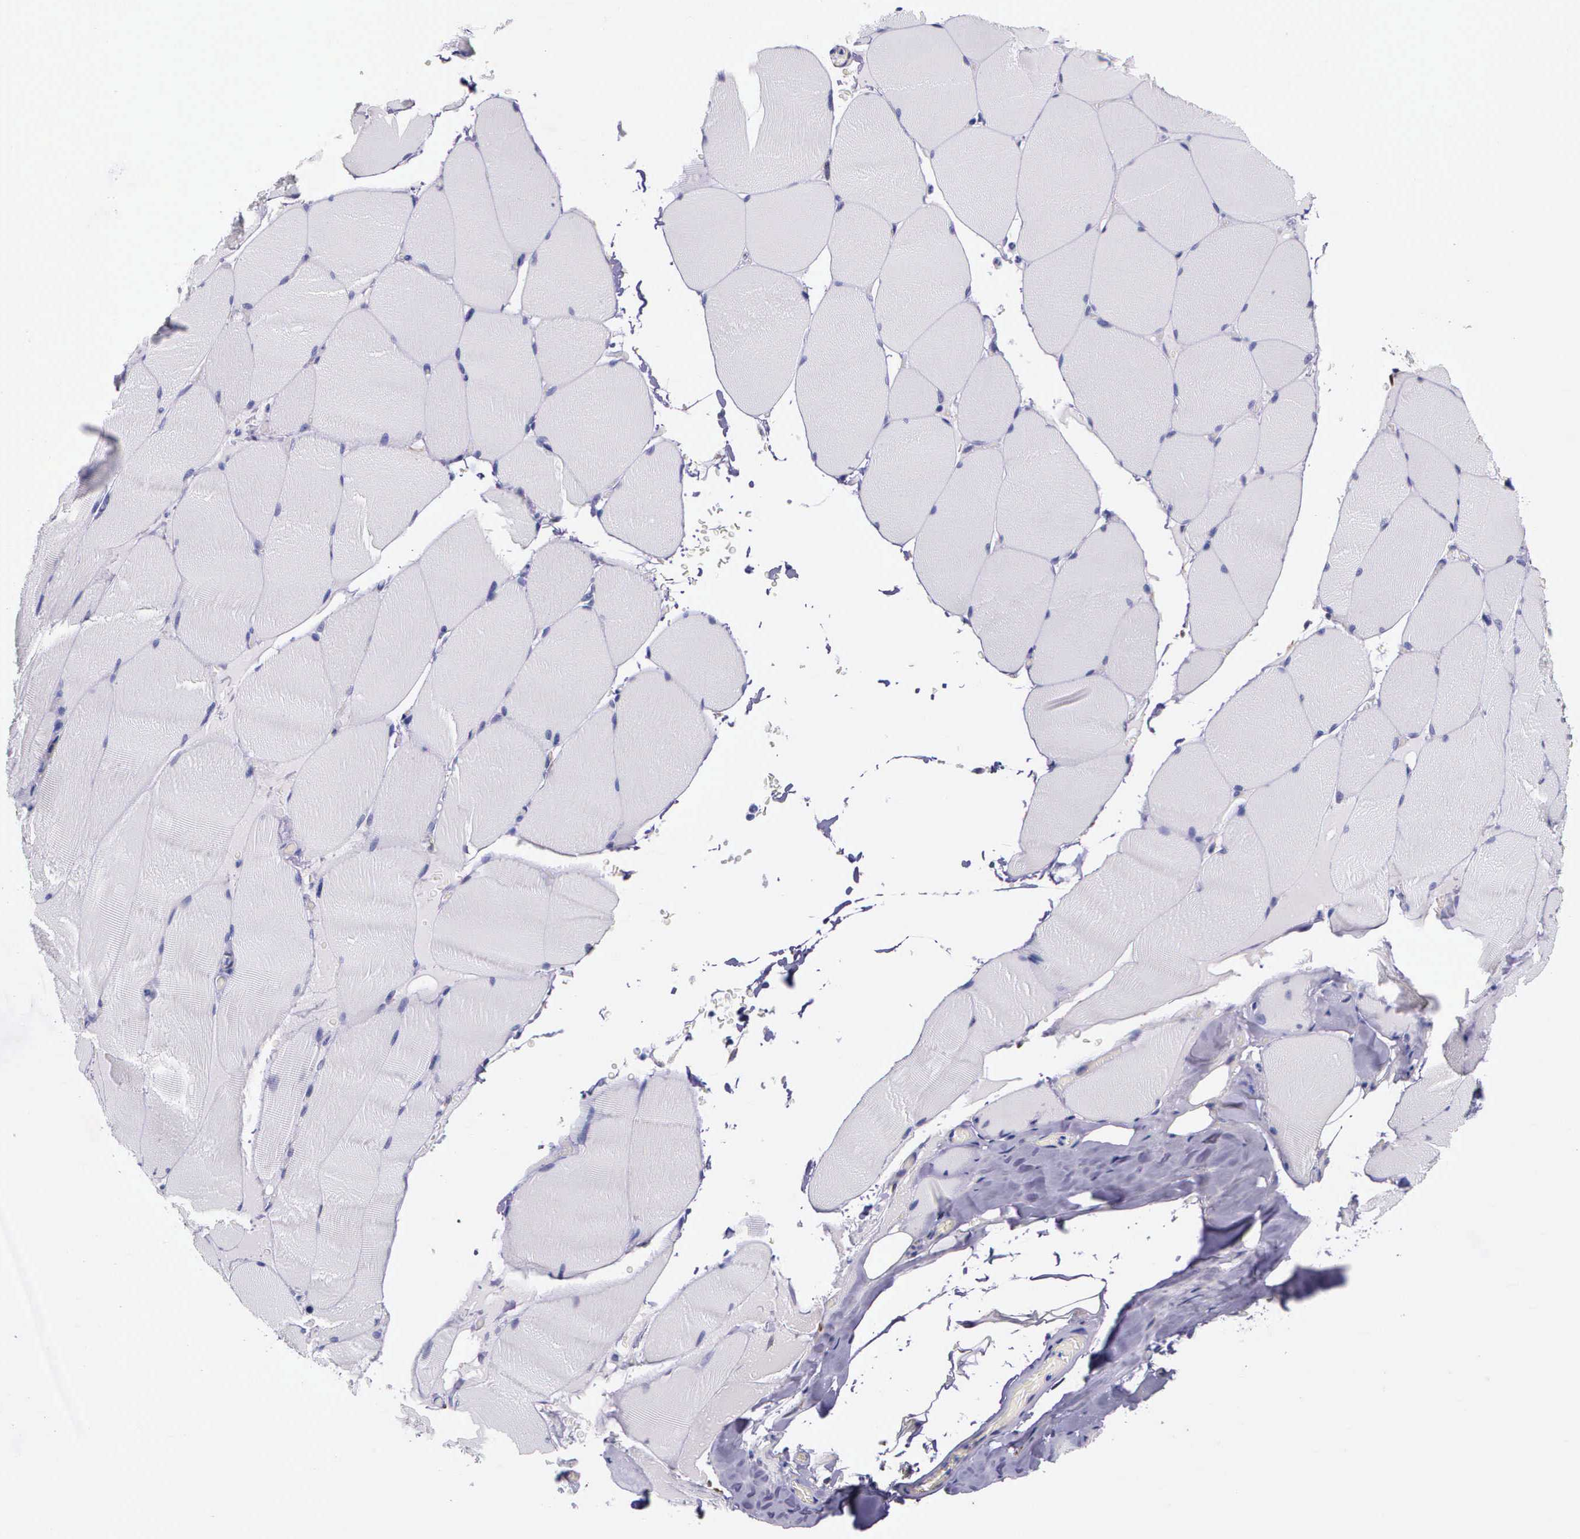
{"staining": {"intensity": "negative", "quantity": "none", "location": "none"}, "tissue": "skeletal muscle", "cell_type": "Myocytes", "image_type": "normal", "snomed": [{"axis": "morphology", "description": "Normal tissue, NOS"}, {"axis": "topography", "description": "Skeletal muscle"}], "caption": "This is a image of immunohistochemistry (IHC) staining of benign skeletal muscle, which shows no staining in myocytes.", "gene": "AHNAK2", "patient": {"sex": "male", "age": 71}}